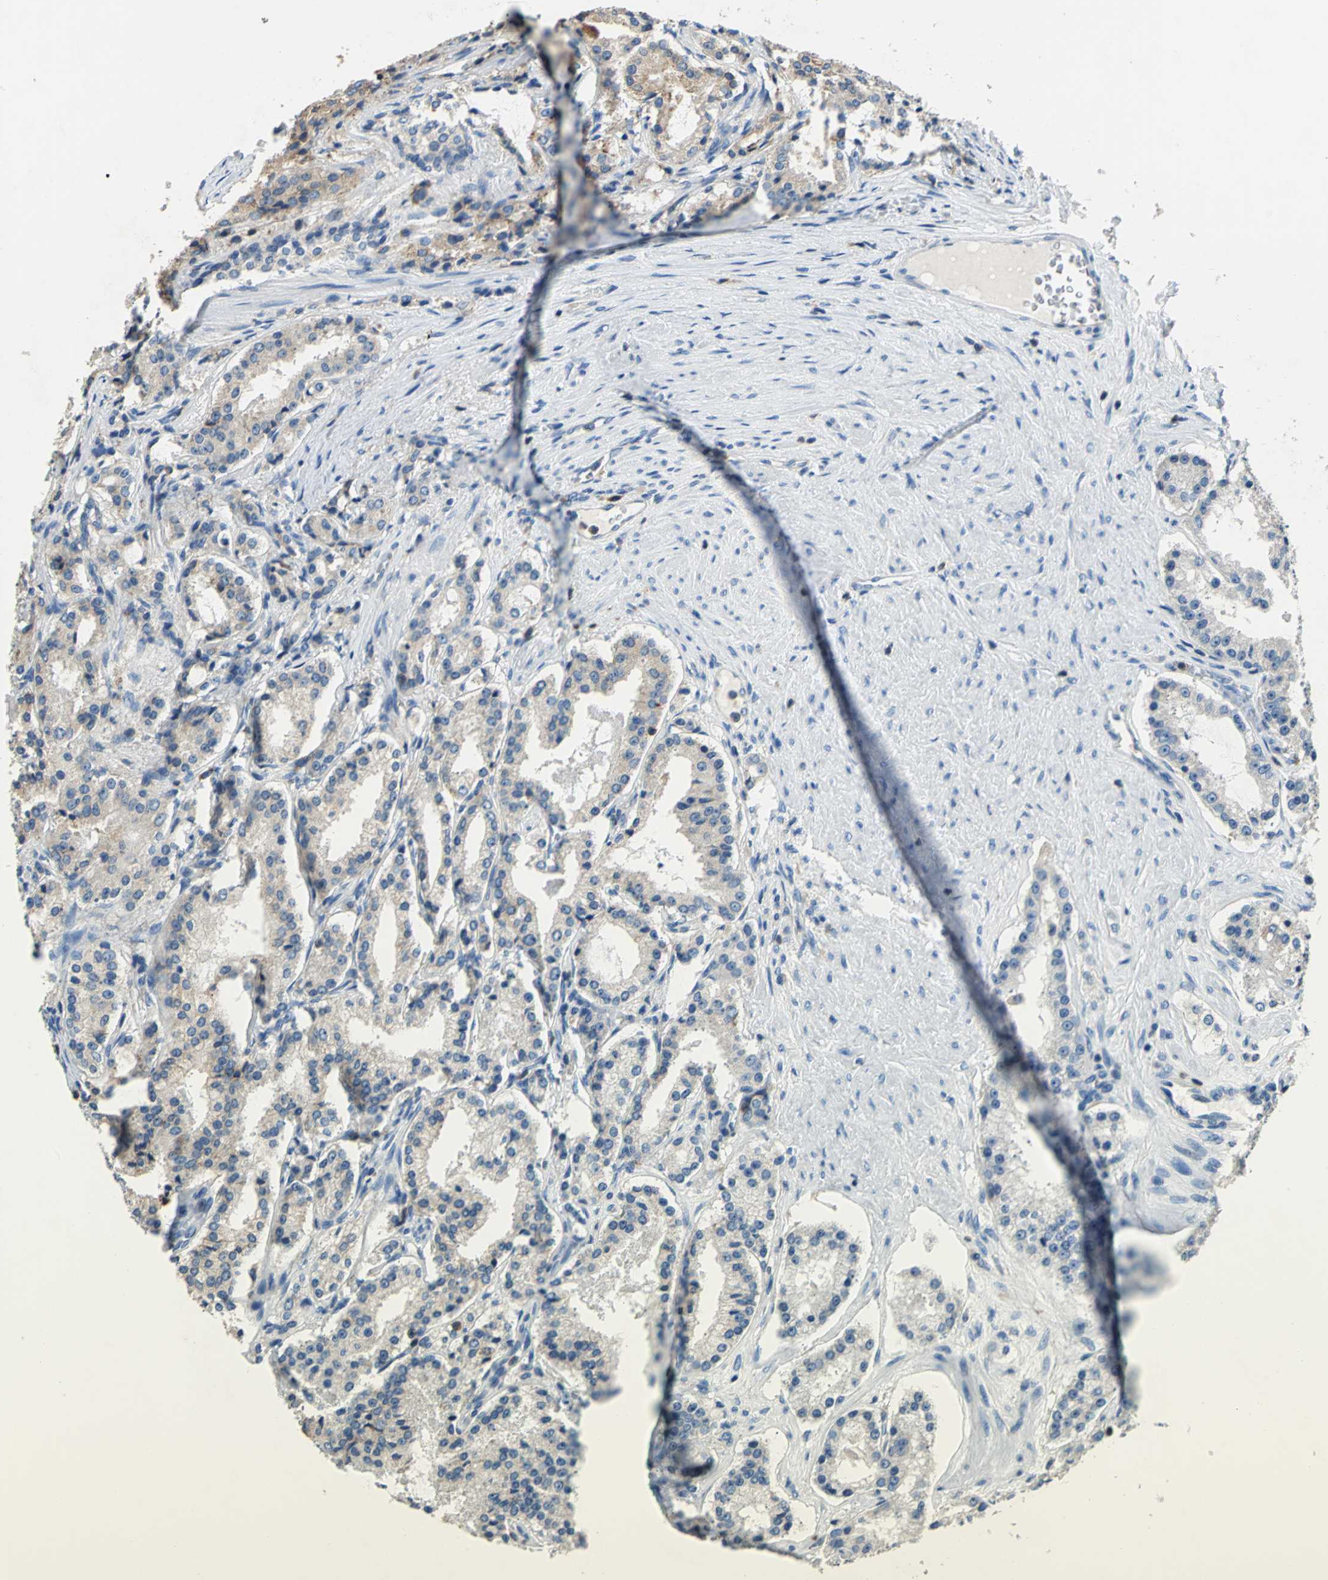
{"staining": {"intensity": "moderate", "quantity": "25%-75%", "location": "cytoplasmic/membranous"}, "tissue": "prostate cancer", "cell_type": "Tumor cells", "image_type": "cancer", "snomed": [{"axis": "morphology", "description": "Adenocarcinoma, Medium grade"}, {"axis": "topography", "description": "Prostate"}], "caption": "Prostate cancer was stained to show a protein in brown. There is medium levels of moderate cytoplasmic/membranous positivity in about 25%-75% of tumor cells.", "gene": "SEPTIN6", "patient": {"sex": "male", "age": 72}}